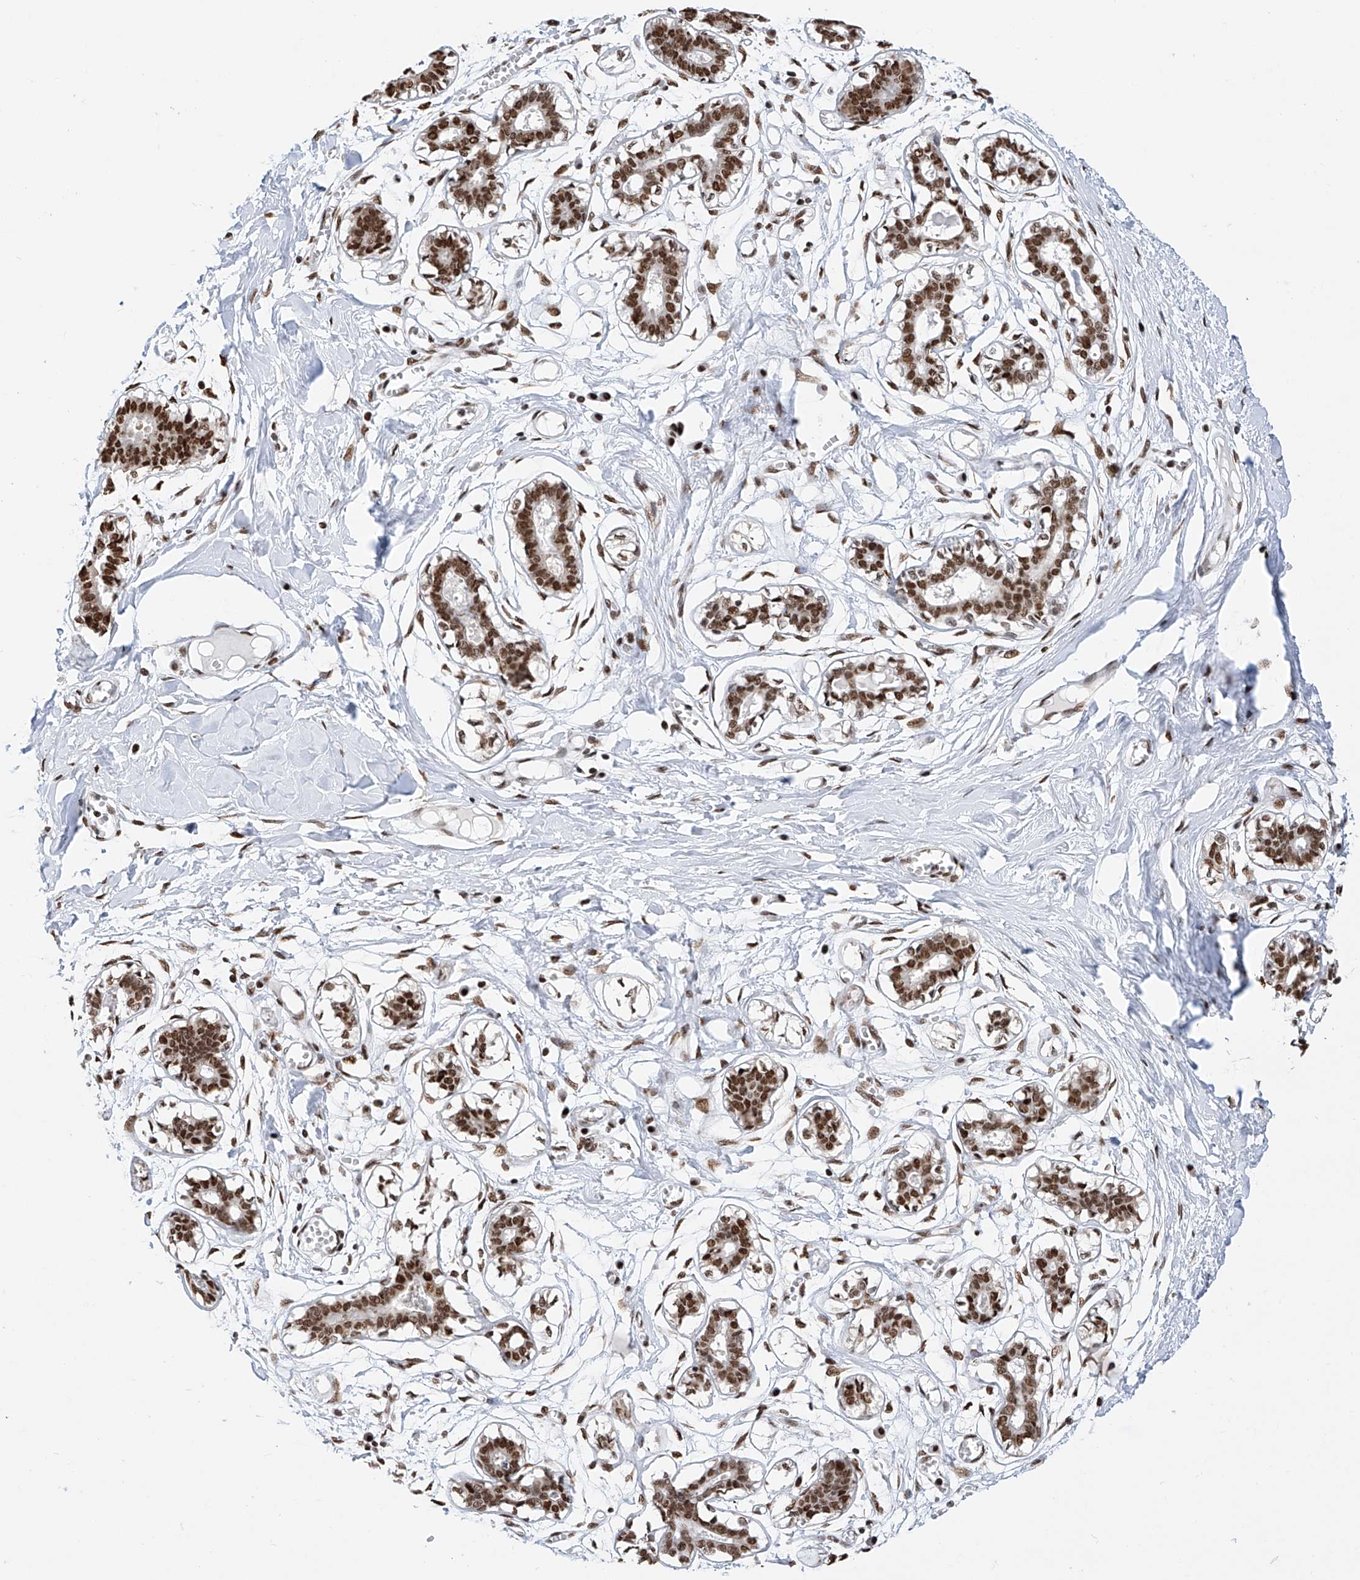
{"staining": {"intensity": "strong", "quantity": ">75%", "location": "nuclear"}, "tissue": "breast", "cell_type": "Adipocytes", "image_type": "normal", "snomed": [{"axis": "morphology", "description": "Normal tissue, NOS"}, {"axis": "topography", "description": "Breast"}], "caption": "Immunohistochemical staining of normal human breast reveals high levels of strong nuclear expression in approximately >75% of adipocytes. The staining was performed using DAB, with brown indicating positive protein expression. Nuclei are stained blue with hematoxylin.", "gene": "SRSF6", "patient": {"sex": "female", "age": 27}}